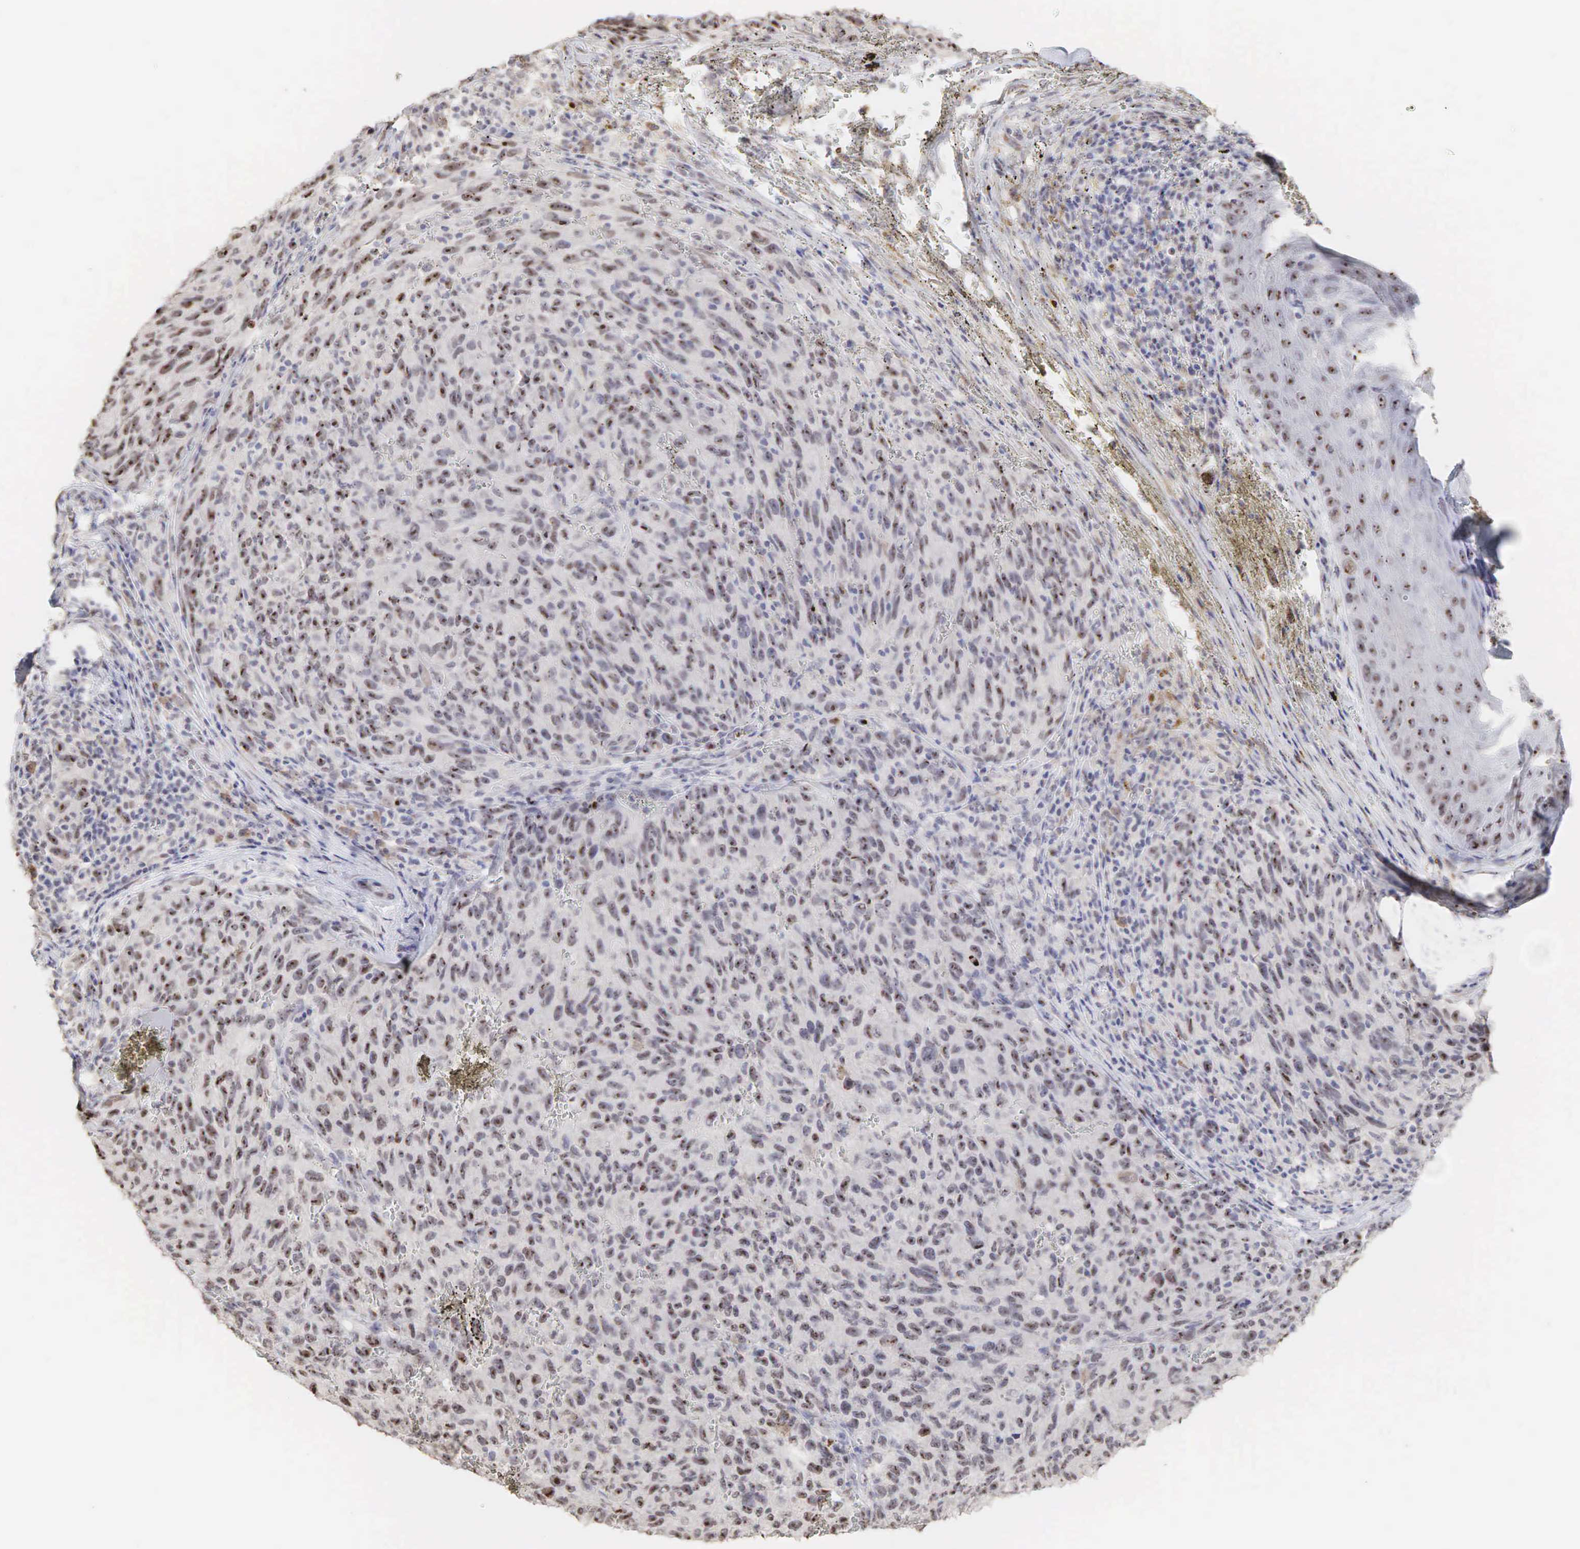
{"staining": {"intensity": "strong", "quantity": ">75%", "location": "nuclear"}, "tissue": "melanoma", "cell_type": "Tumor cells", "image_type": "cancer", "snomed": [{"axis": "morphology", "description": "Malignant melanoma, NOS"}, {"axis": "topography", "description": "Skin"}], "caption": "About >75% of tumor cells in malignant melanoma show strong nuclear protein expression as visualized by brown immunohistochemical staining.", "gene": "DKC1", "patient": {"sex": "male", "age": 76}}